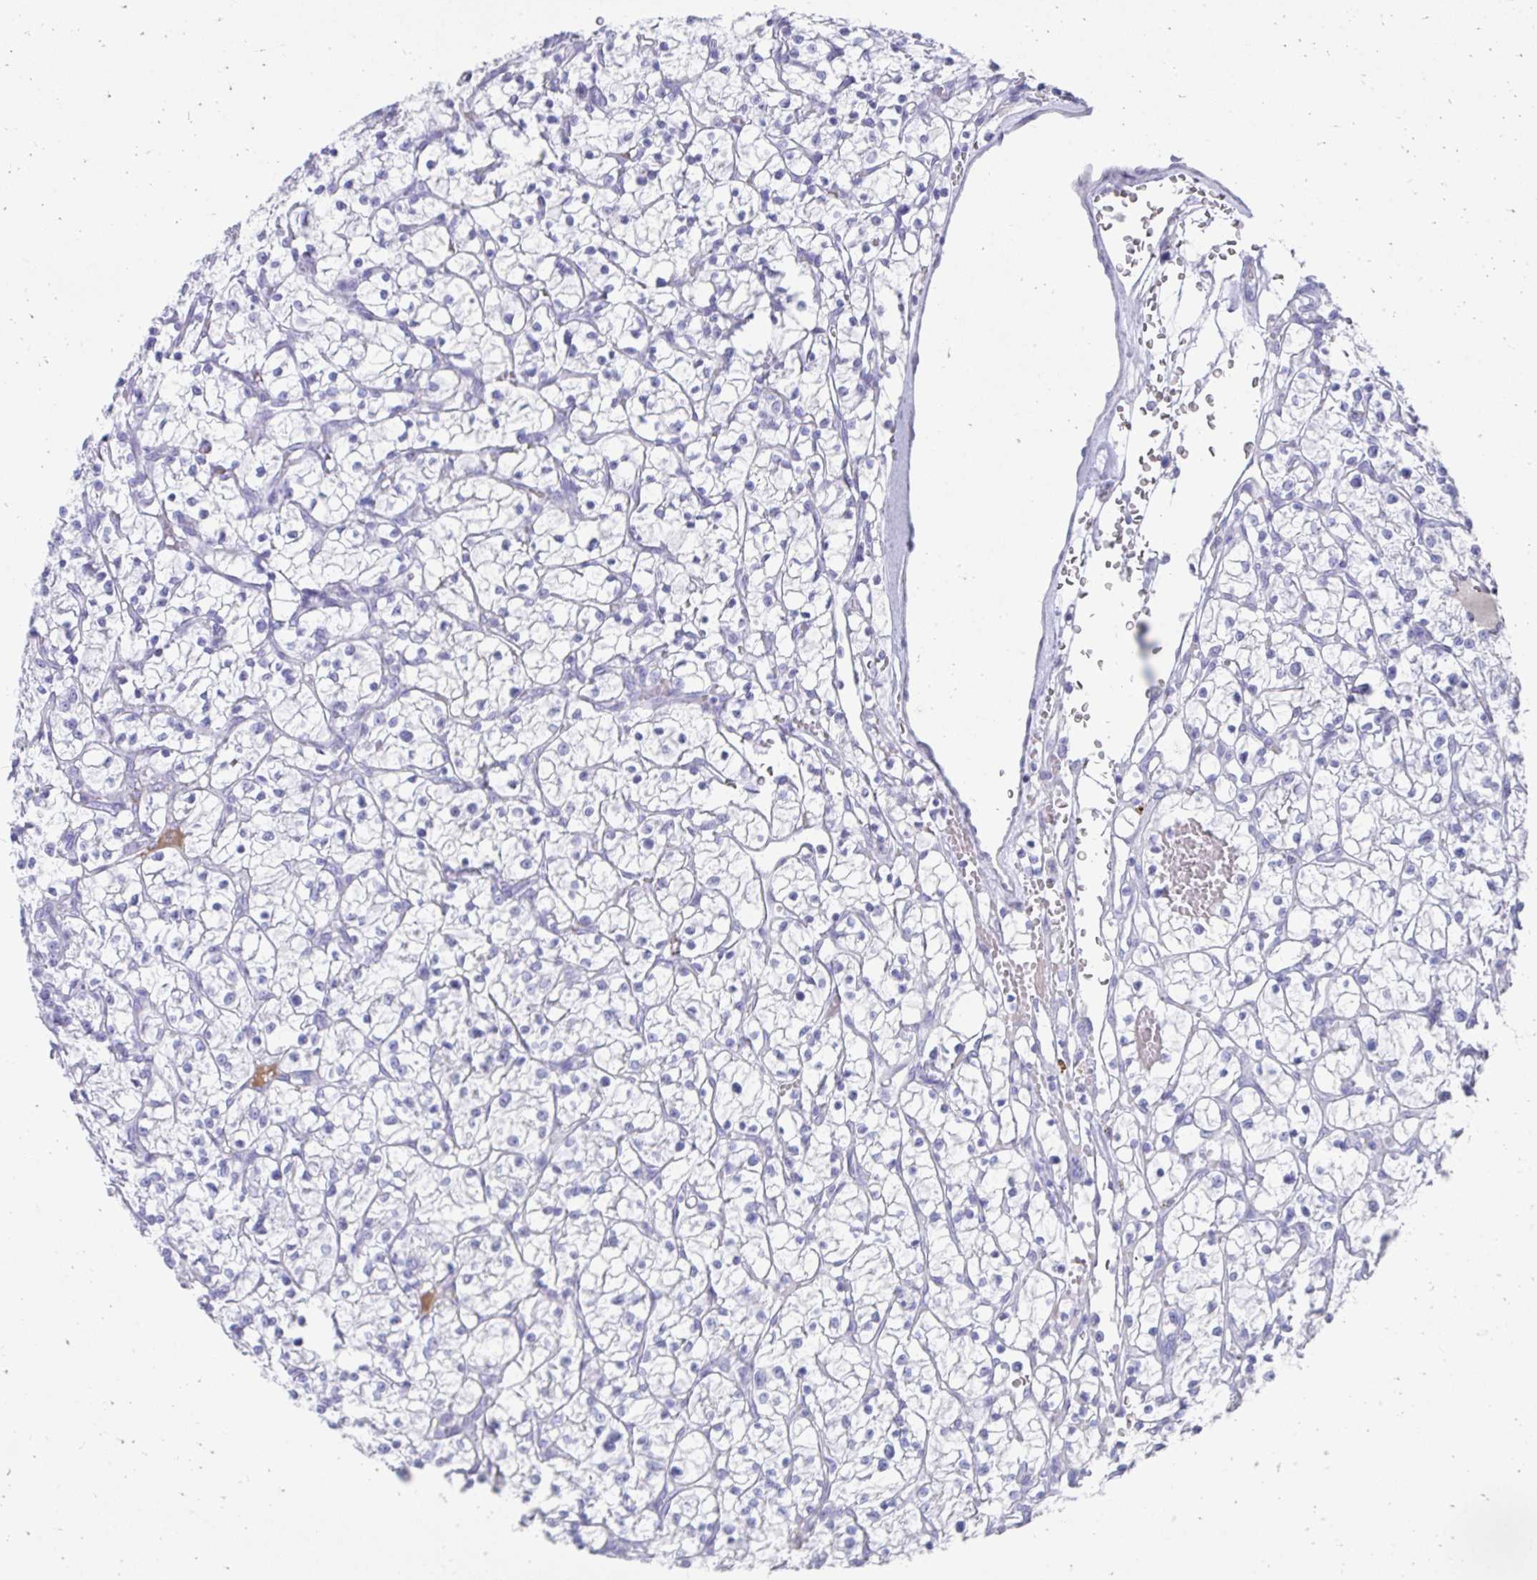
{"staining": {"intensity": "negative", "quantity": "none", "location": "none"}, "tissue": "renal cancer", "cell_type": "Tumor cells", "image_type": "cancer", "snomed": [{"axis": "morphology", "description": "Adenocarcinoma, NOS"}, {"axis": "topography", "description": "Kidney"}], "caption": "Immunohistochemical staining of adenocarcinoma (renal) exhibits no significant positivity in tumor cells.", "gene": "TNNT1", "patient": {"sex": "female", "age": 64}}